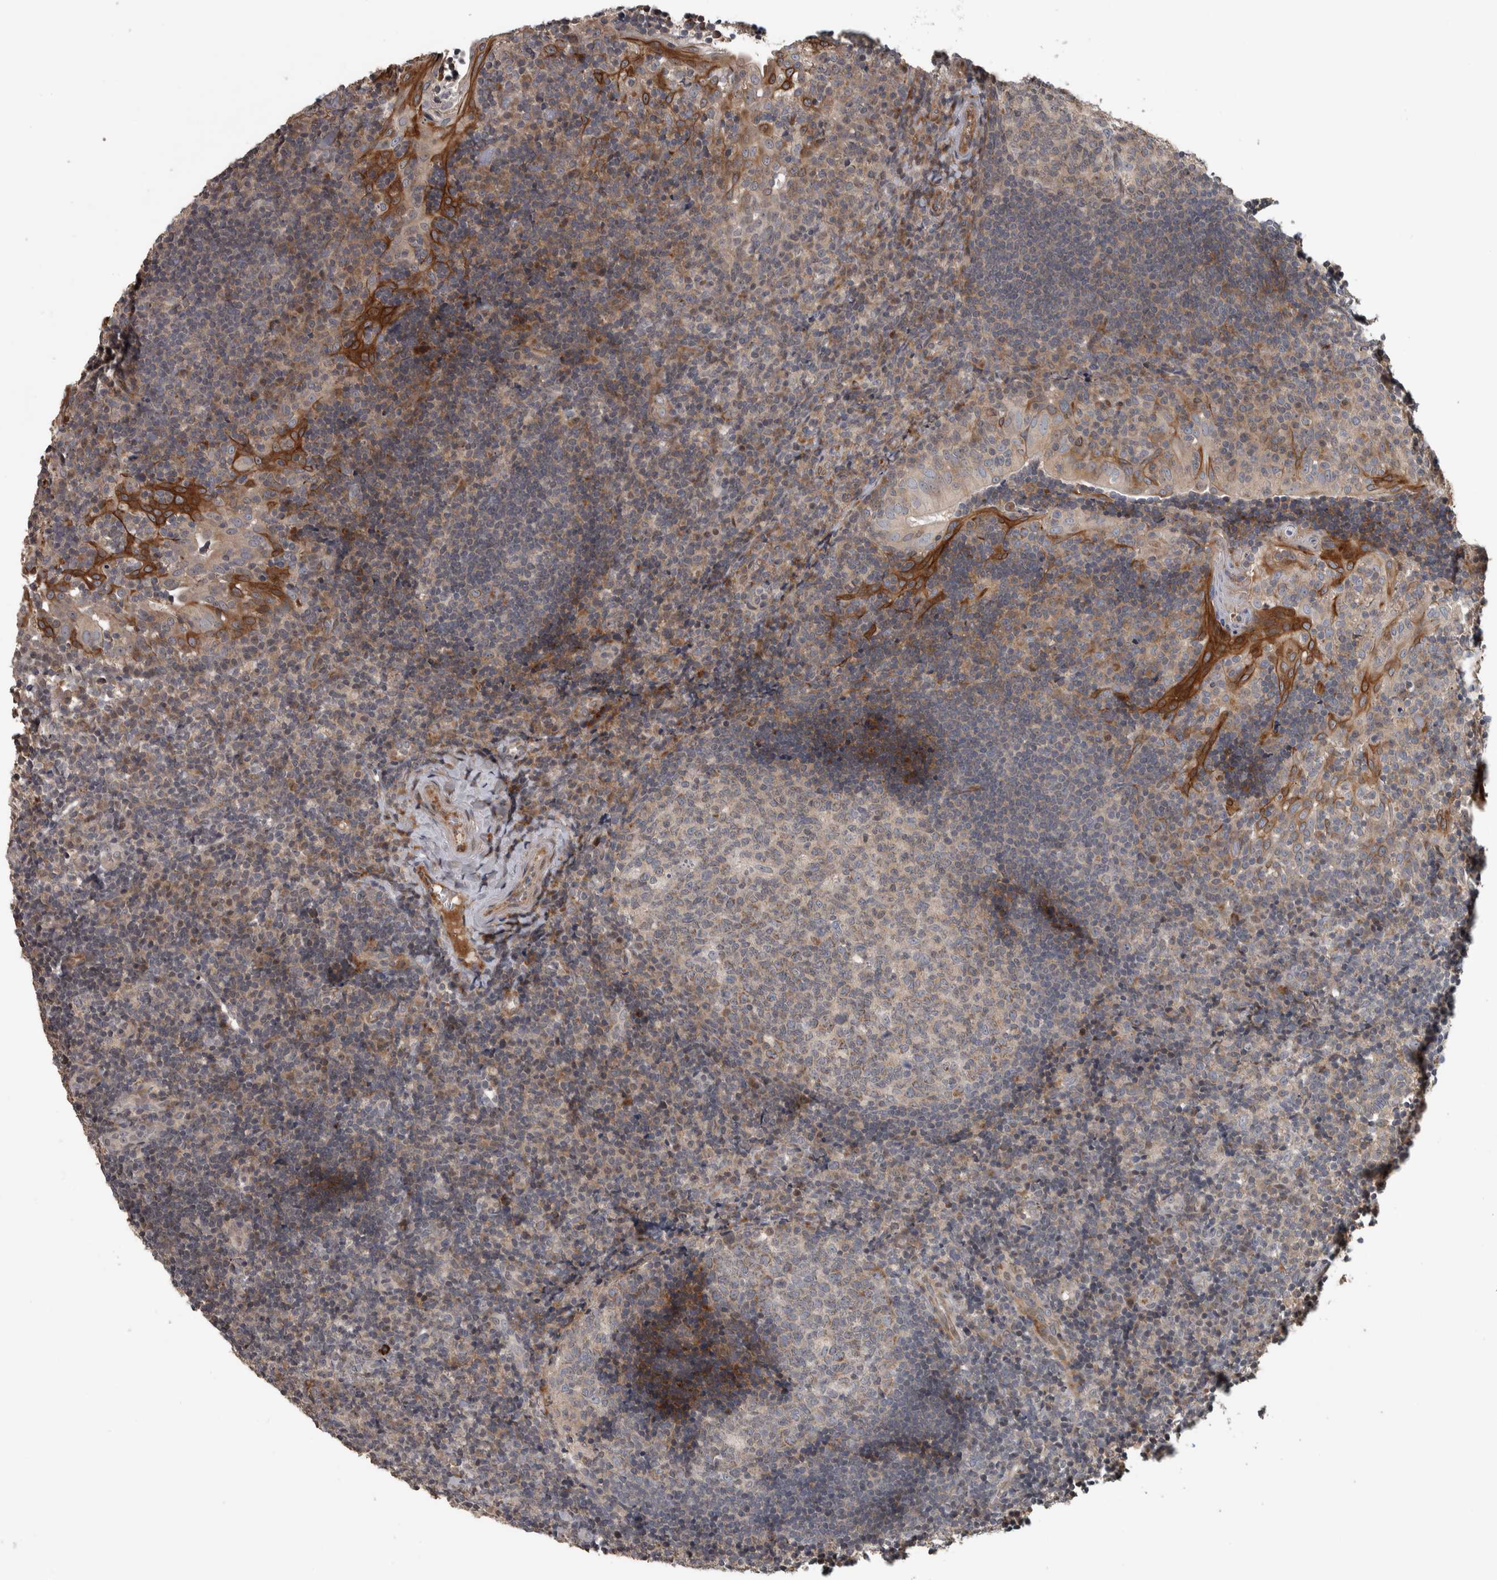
{"staining": {"intensity": "weak", "quantity": "25%-75%", "location": "cytoplasmic/membranous"}, "tissue": "tonsil", "cell_type": "Germinal center cells", "image_type": "normal", "snomed": [{"axis": "morphology", "description": "Normal tissue, NOS"}, {"axis": "topography", "description": "Tonsil"}], "caption": "Tonsil stained with a brown dye shows weak cytoplasmic/membranous positive staining in approximately 25%-75% of germinal center cells.", "gene": "ERAL1", "patient": {"sex": "female", "age": 40}}